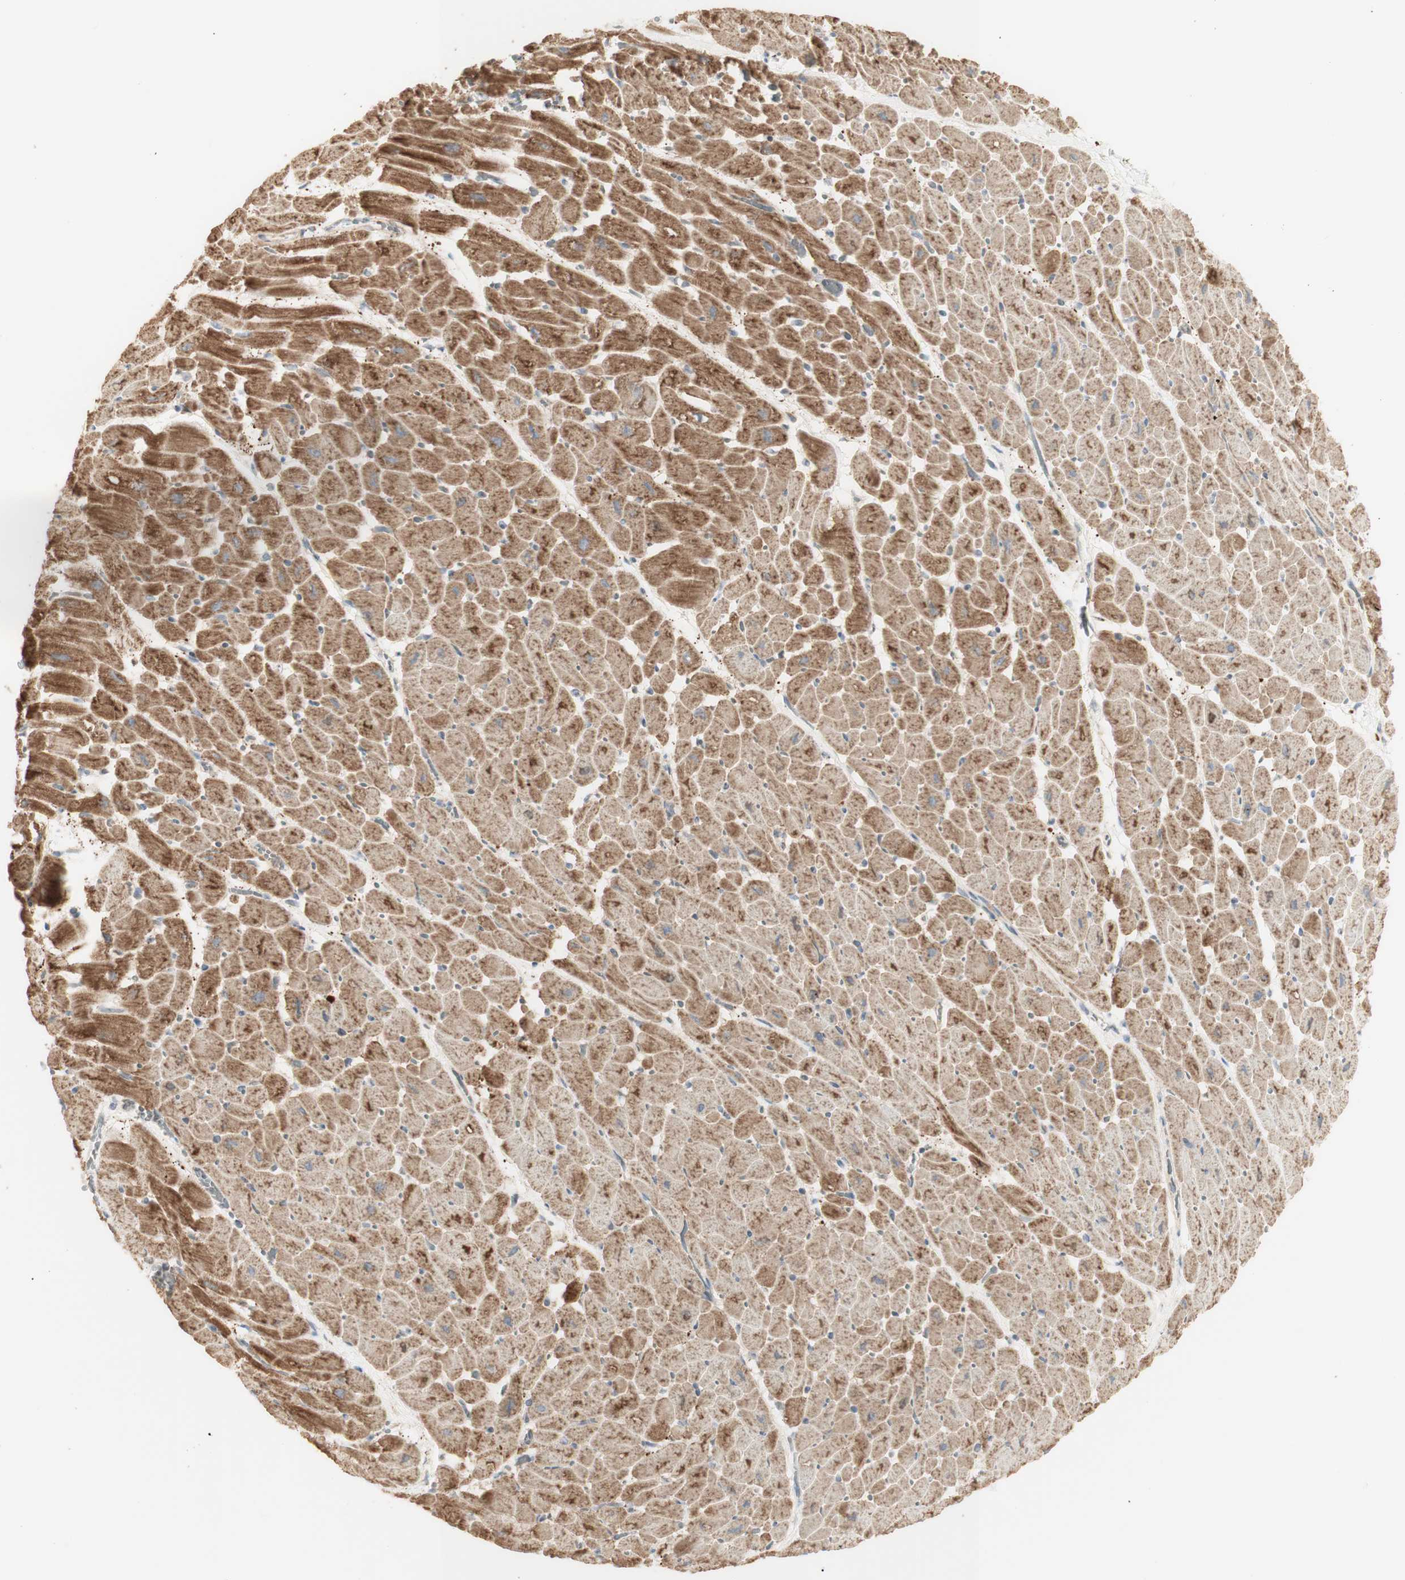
{"staining": {"intensity": "moderate", "quantity": ">75%", "location": "cytoplasmic/membranous"}, "tissue": "heart muscle", "cell_type": "Cardiomyocytes", "image_type": "normal", "snomed": [{"axis": "morphology", "description": "Normal tissue, NOS"}, {"axis": "topography", "description": "Heart"}], "caption": "Protein positivity by immunohistochemistry (IHC) displays moderate cytoplasmic/membranous expression in approximately >75% of cardiomyocytes in normal heart muscle.", "gene": "LETM1", "patient": {"sex": "male", "age": 45}}